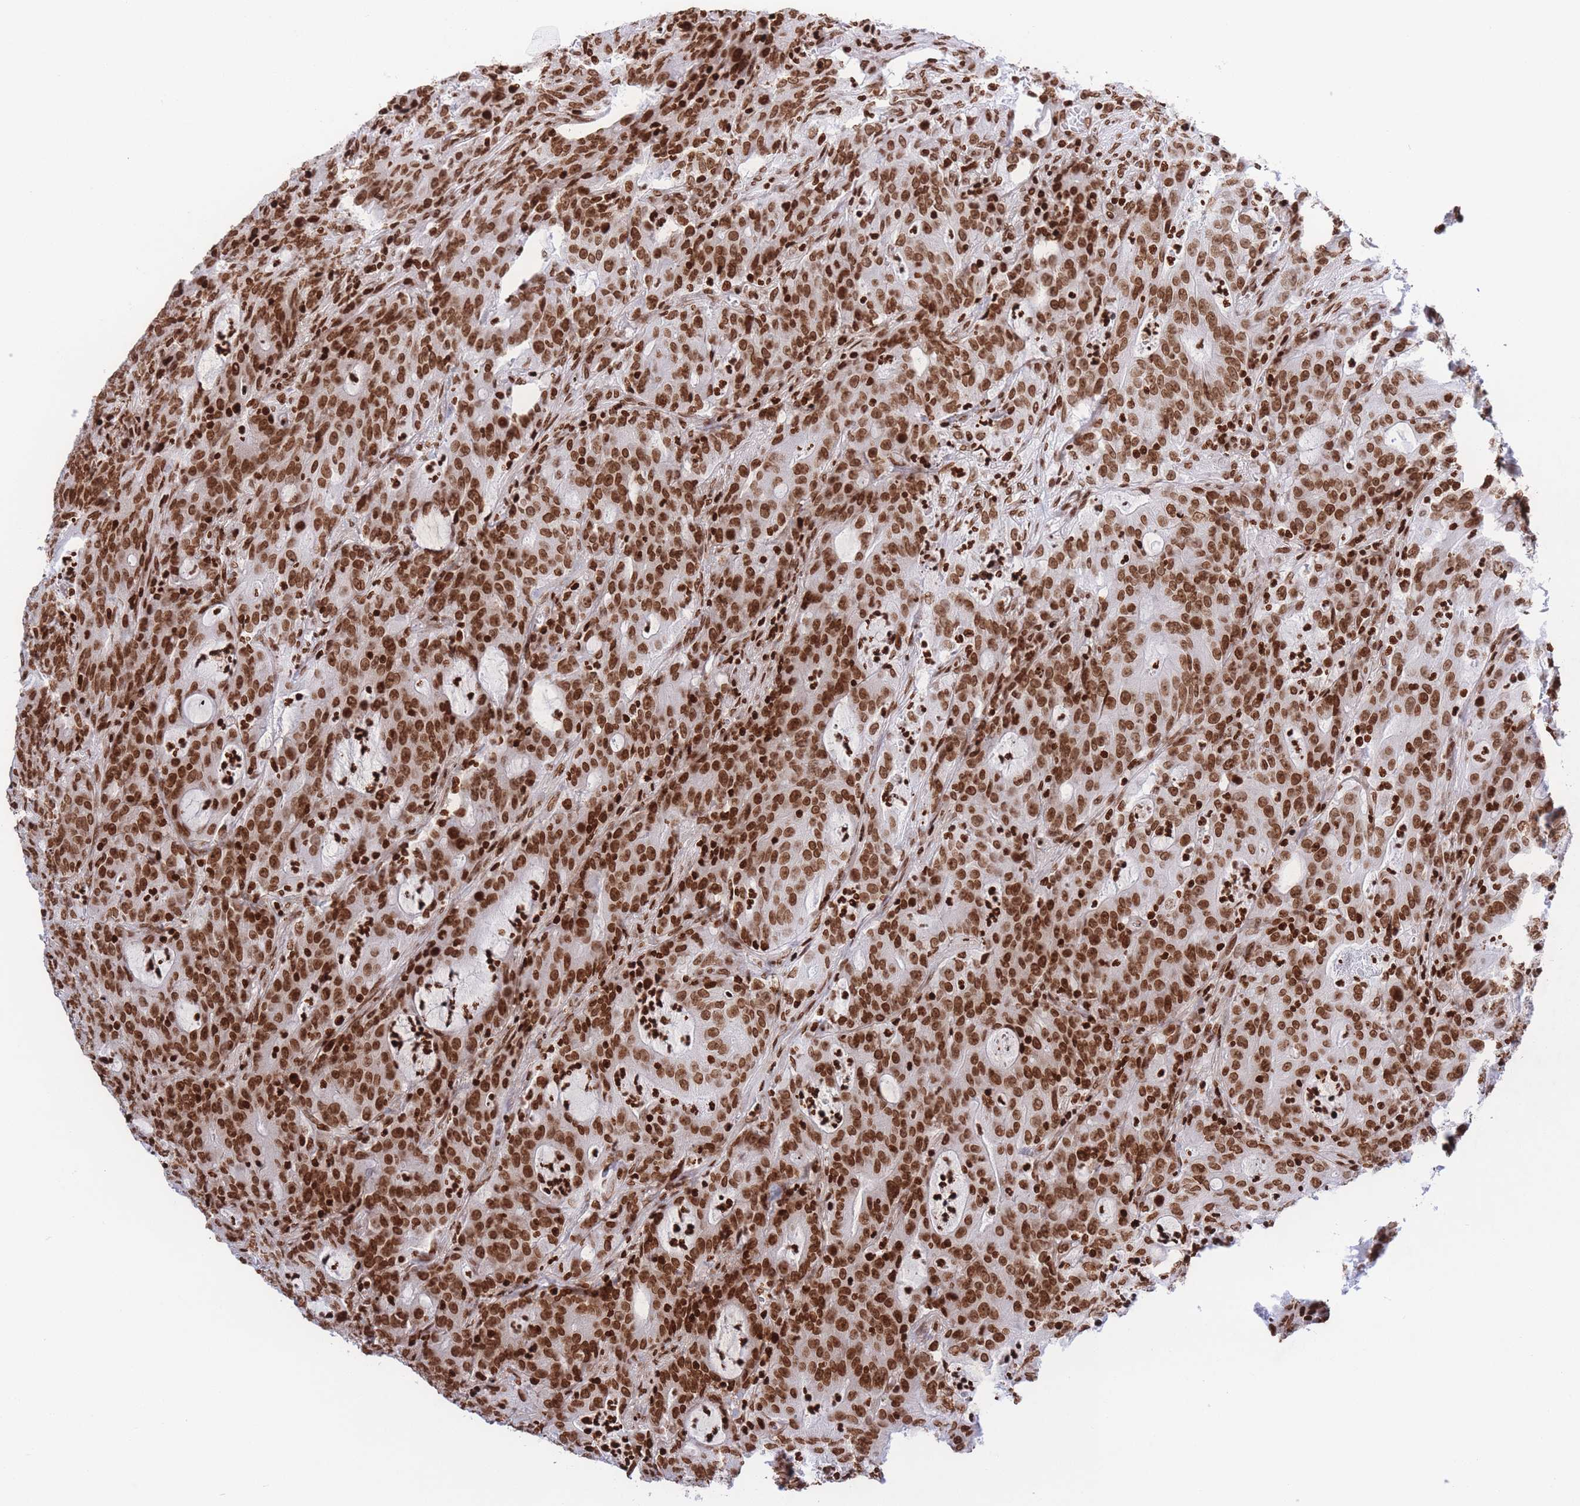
{"staining": {"intensity": "strong", "quantity": ">75%", "location": "nuclear"}, "tissue": "colorectal cancer", "cell_type": "Tumor cells", "image_type": "cancer", "snomed": [{"axis": "morphology", "description": "Adenocarcinoma, NOS"}, {"axis": "topography", "description": "Colon"}], "caption": "Immunohistochemistry (IHC) of adenocarcinoma (colorectal) demonstrates high levels of strong nuclear expression in approximately >75% of tumor cells. The staining was performed using DAB (3,3'-diaminobenzidine) to visualize the protein expression in brown, while the nuclei were stained in blue with hematoxylin (Magnification: 20x).", "gene": "H2BC11", "patient": {"sex": "male", "age": 83}}